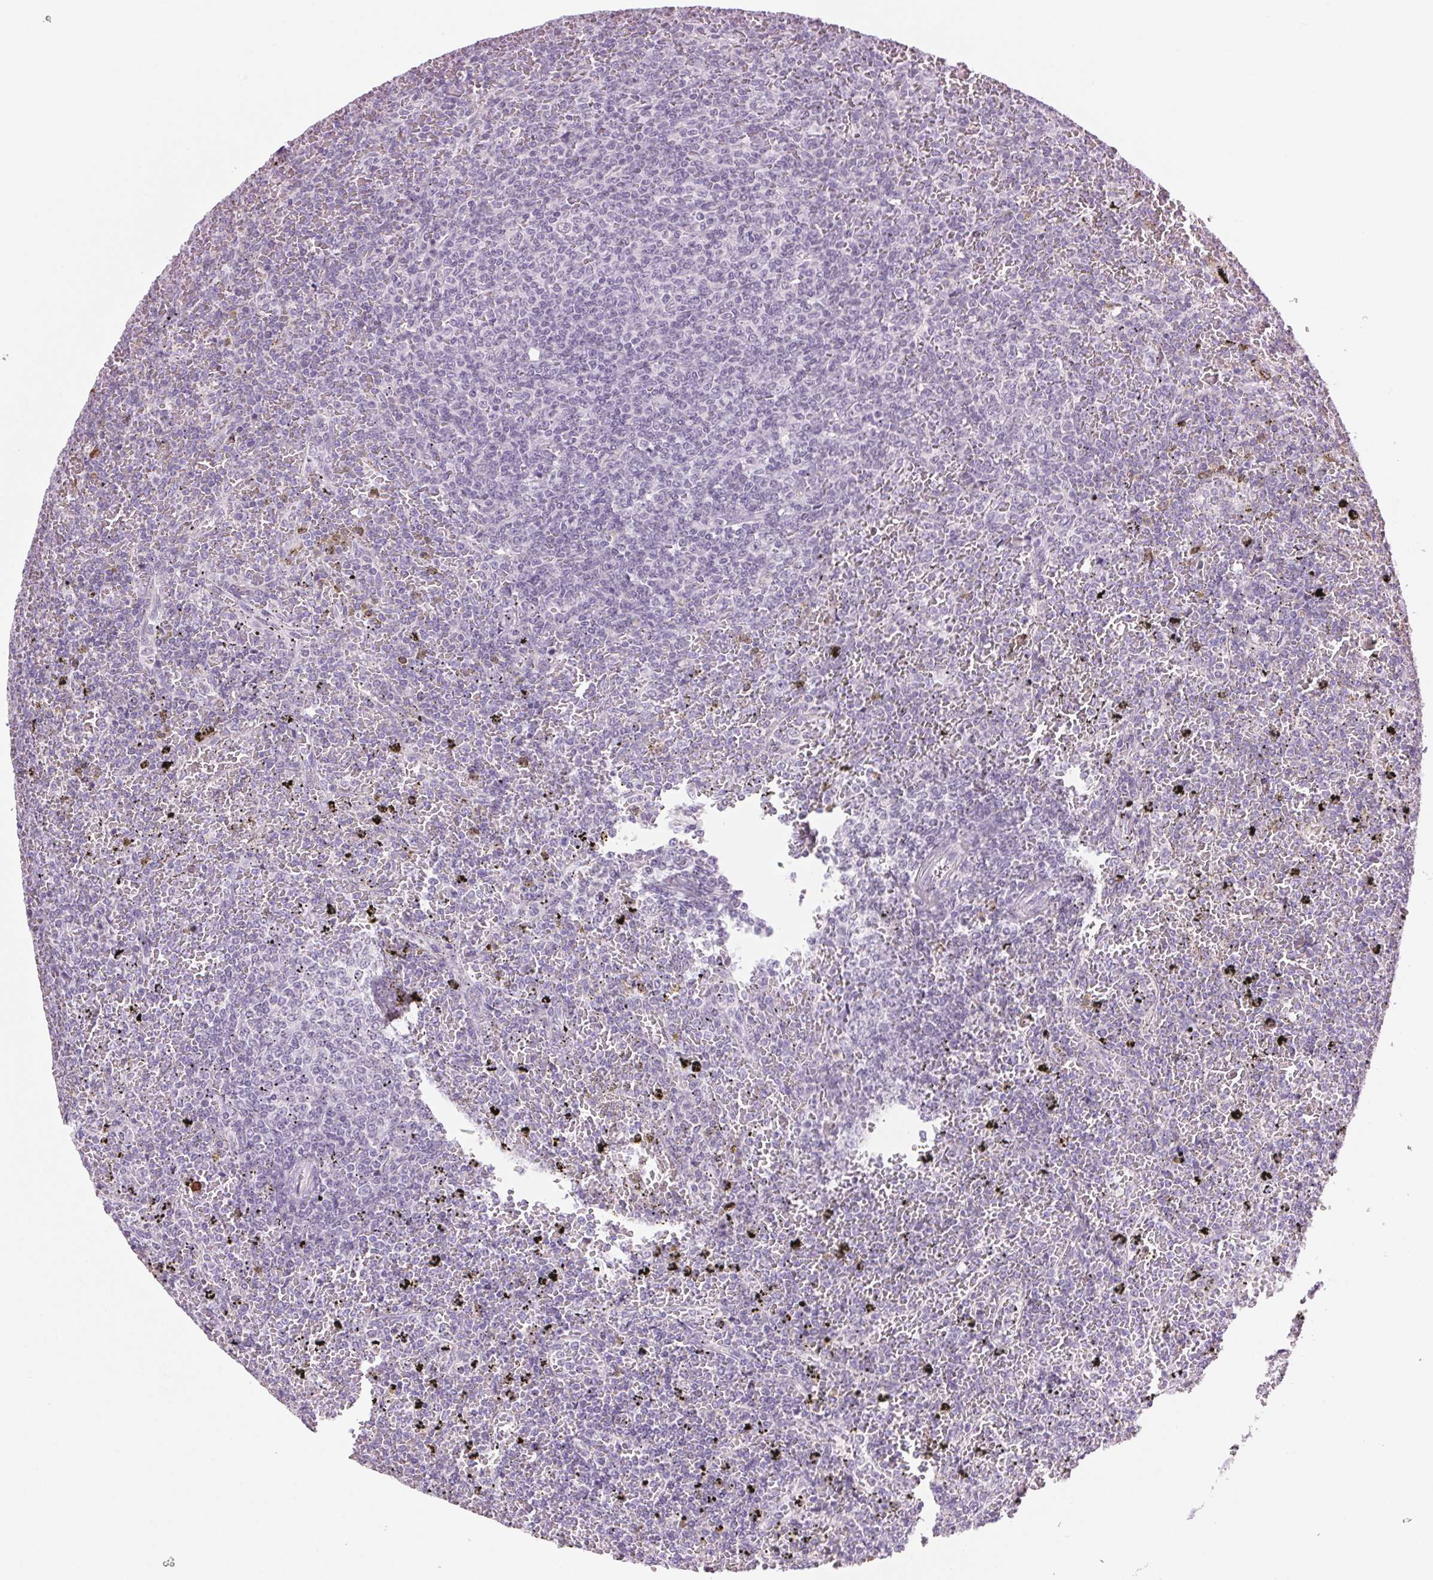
{"staining": {"intensity": "negative", "quantity": "none", "location": "none"}, "tissue": "lymphoma", "cell_type": "Tumor cells", "image_type": "cancer", "snomed": [{"axis": "morphology", "description": "Malignant lymphoma, non-Hodgkin's type, Low grade"}, {"axis": "topography", "description": "Spleen"}], "caption": "Human low-grade malignant lymphoma, non-Hodgkin's type stained for a protein using immunohistochemistry (IHC) displays no staining in tumor cells.", "gene": "MPO", "patient": {"sex": "female", "age": 77}}